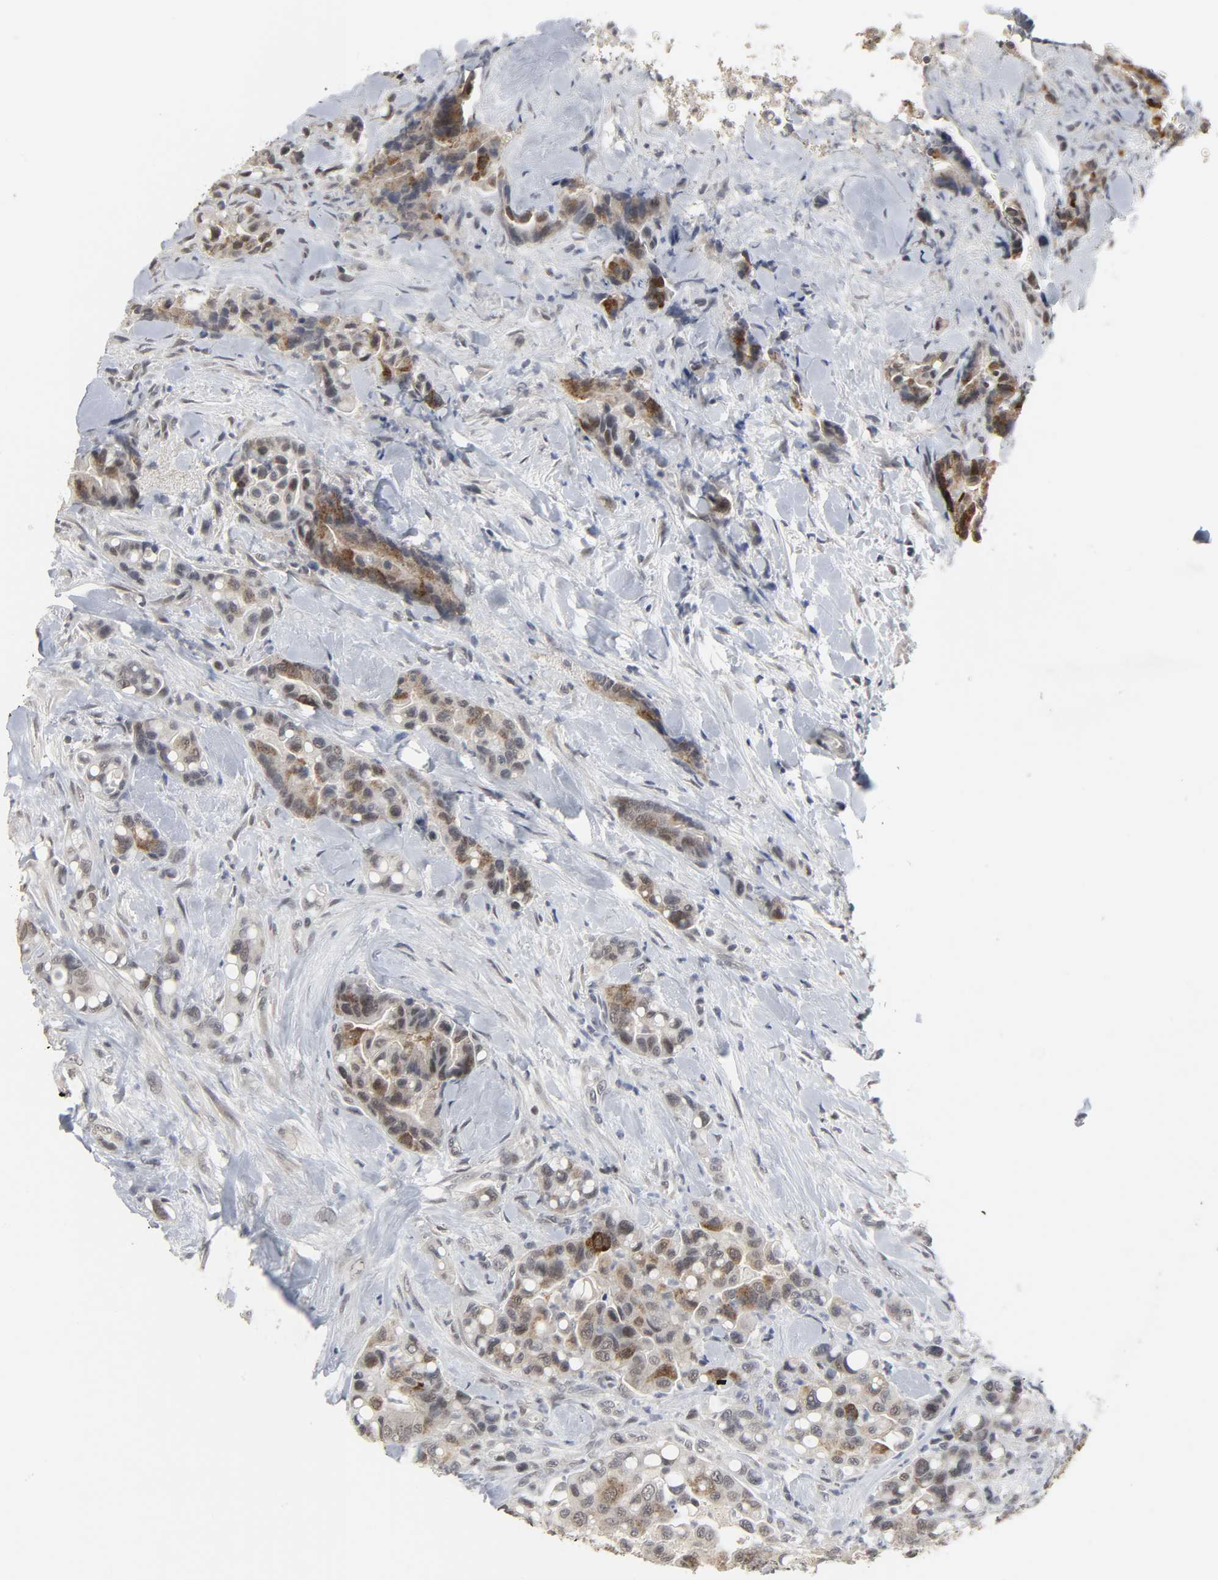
{"staining": {"intensity": "strong", "quantity": "25%-75%", "location": "cytoplasmic/membranous"}, "tissue": "colorectal cancer", "cell_type": "Tumor cells", "image_type": "cancer", "snomed": [{"axis": "morphology", "description": "Normal tissue, NOS"}, {"axis": "morphology", "description": "Adenocarcinoma, NOS"}, {"axis": "topography", "description": "Colon"}], "caption": "Strong cytoplasmic/membranous positivity for a protein is seen in approximately 25%-75% of tumor cells of colorectal cancer (adenocarcinoma) using immunohistochemistry (IHC).", "gene": "MUC1", "patient": {"sex": "male", "age": 82}}